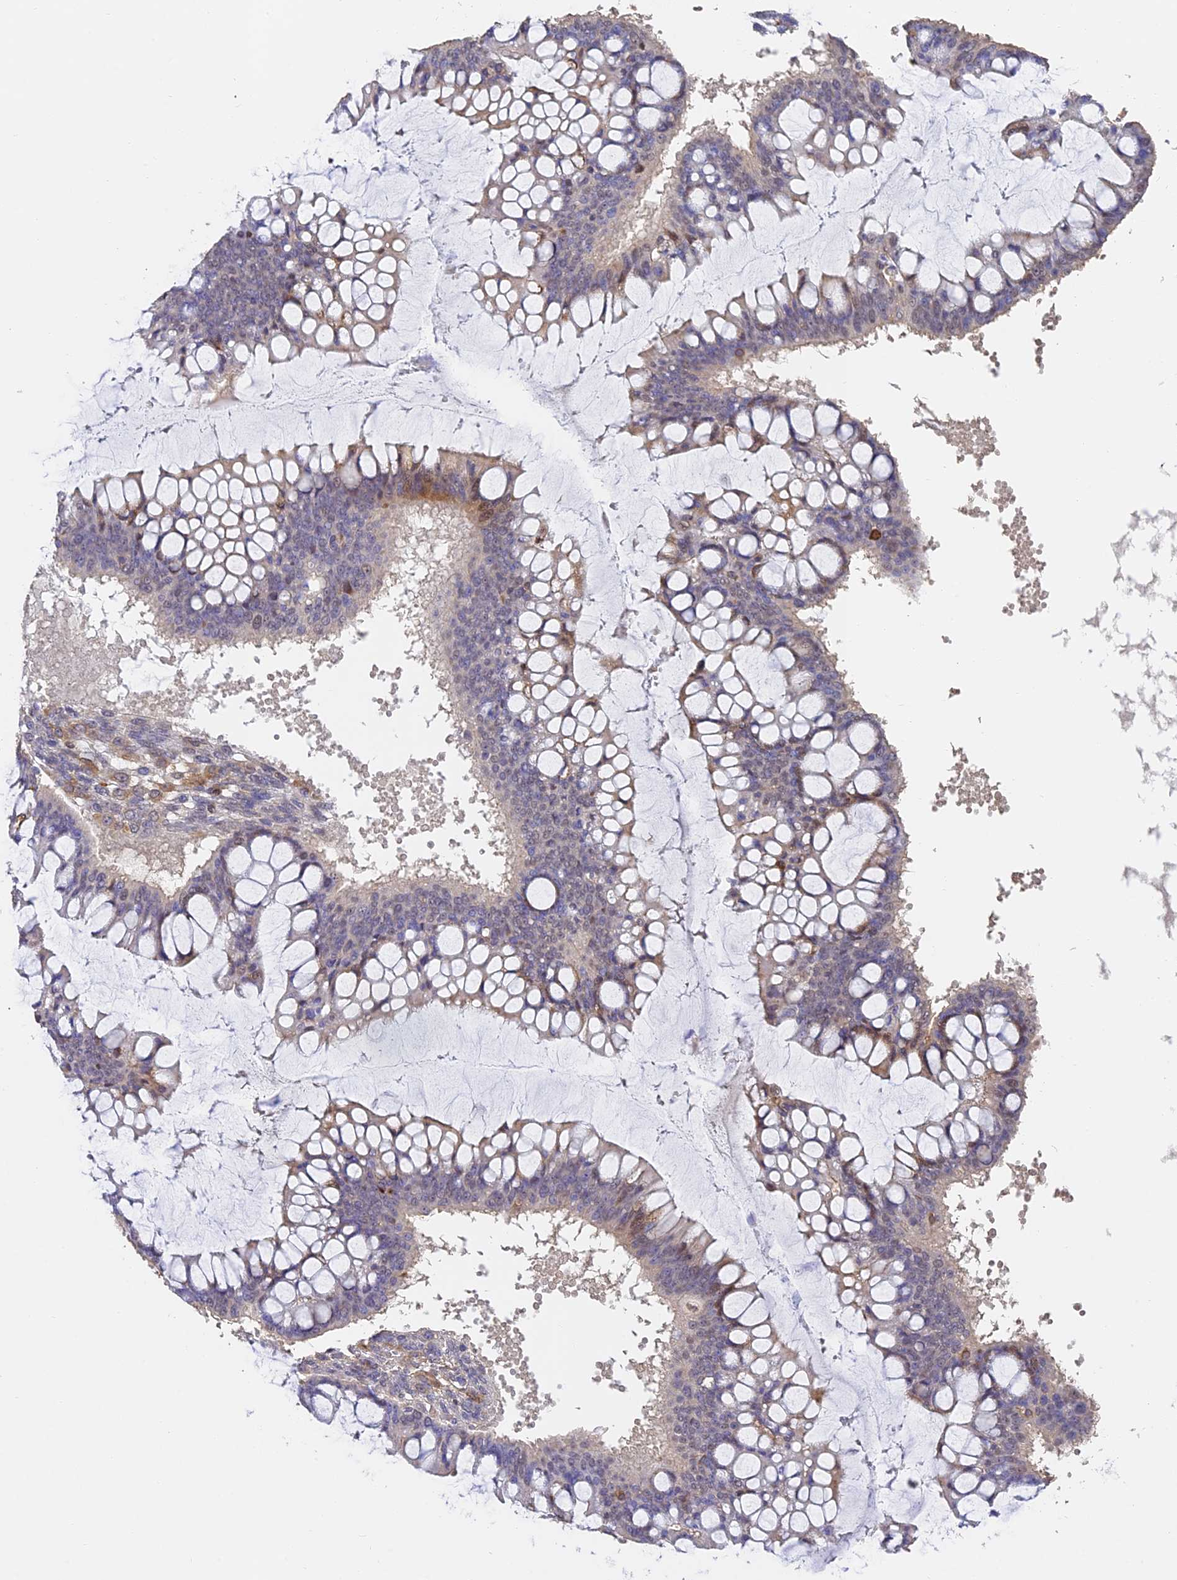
{"staining": {"intensity": "weak", "quantity": "<25%", "location": "cytoplasmic/membranous,nuclear"}, "tissue": "ovarian cancer", "cell_type": "Tumor cells", "image_type": "cancer", "snomed": [{"axis": "morphology", "description": "Cystadenocarcinoma, mucinous, NOS"}, {"axis": "topography", "description": "Ovary"}], "caption": "Immunohistochemistry (IHC) photomicrograph of human ovarian cancer stained for a protein (brown), which exhibits no staining in tumor cells.", "gene": "SLC11A1", "patient": {"sex": "female", "age": 73}}